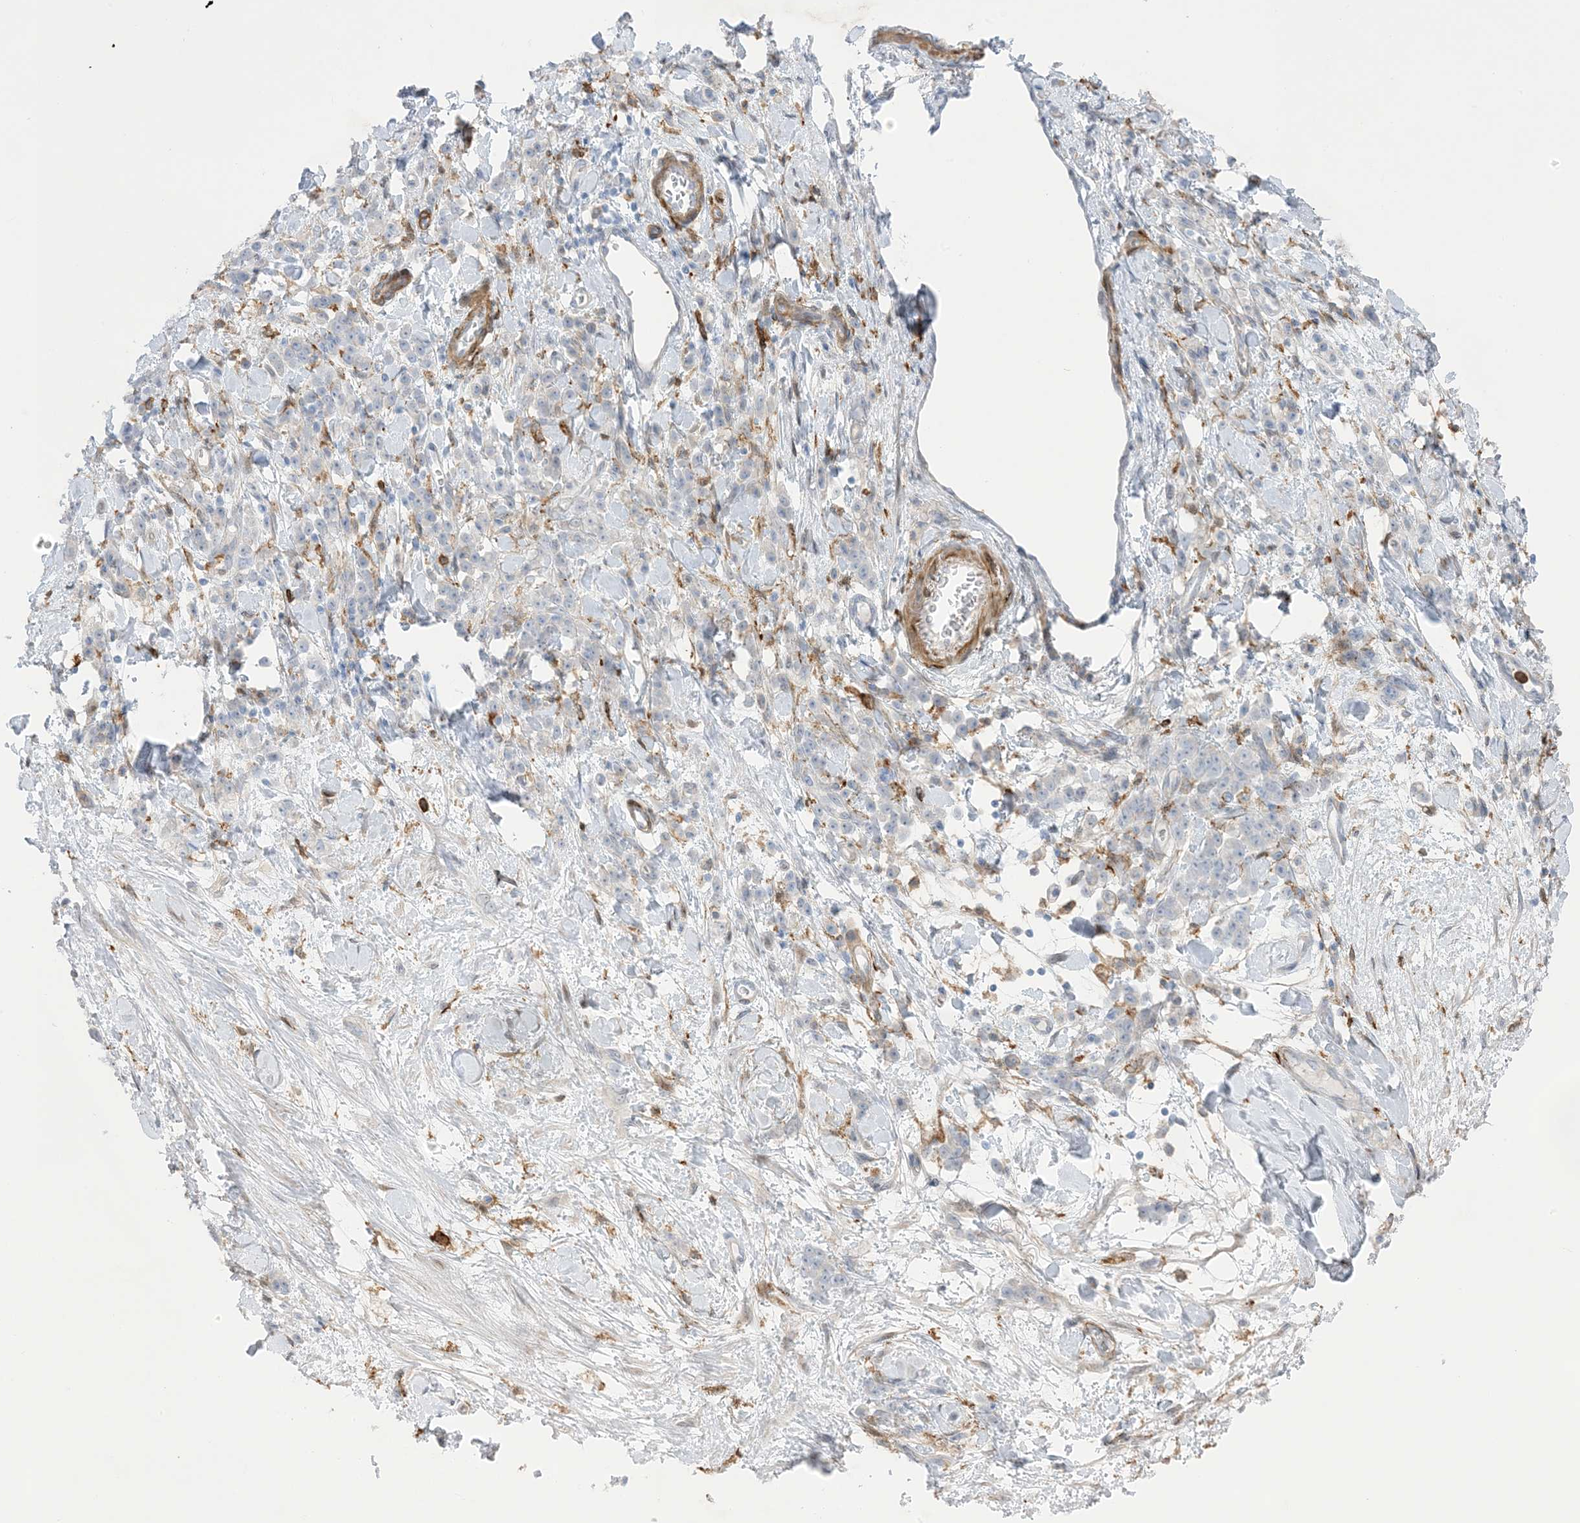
{"staining": {"intensity": "negative", "quantity": "none", "location": "none"}, "tissue": "stomach cancer", "cell_type": "Tumor cells", "image_type": "cancer", "snomed": [{"axis": "morphology", "description": "Normal tissue, NOS"}, {"axis": "morphology", "description": "Adenocarcinoma, NOS"}, {"axis": "topography", "description": "Stomach"}], "caption": "IHC histopathology image of neoplastic tissue: human stomach adenocarcinoma stained with DAB displays no significant protein positivity in tumor cells.", "gene": "ICMT", "patient": {"sex": "male", "age": 82}}